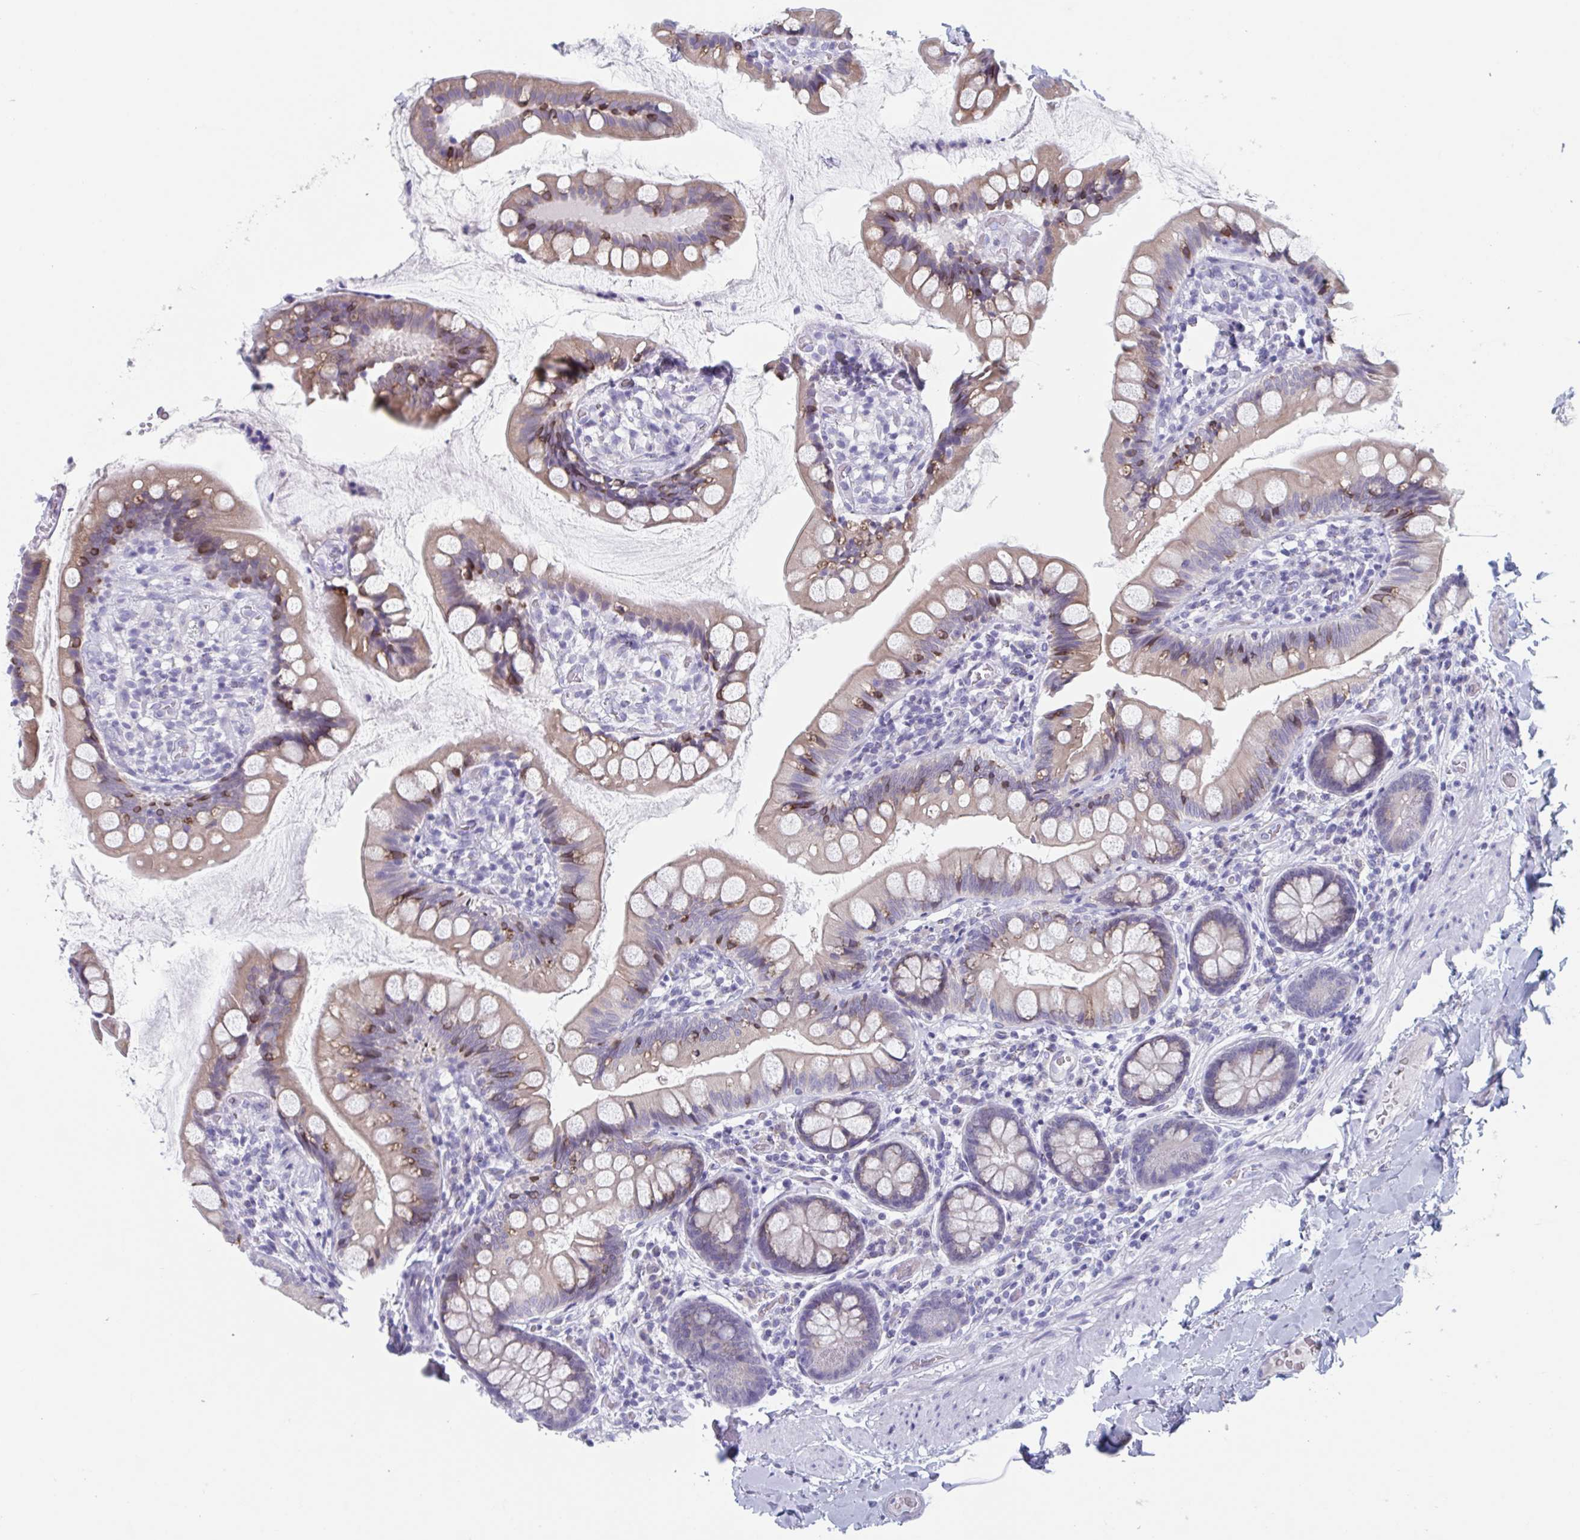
{"staining": {"intensity": "moderate", "quantity": "<25%", "location": "cytoplasmic/membranous"}, "tissue": "small intestine", "cell_type": "Glandular cells", "image_type": "normal", "snomed": [{"axis": "morphology", "description": "Normal tissue, NOS"}, {"axis": "topography", "description": "Small intestine"}], "caption": "Normal small intestine was stained to show a protein in brown. There is low levels of moderate cytoplasmic/membranous positivity in approximately <25% of glandular cells.", "gene": "HSD11B2", "patient": {"sex": "male", "age": 70}}